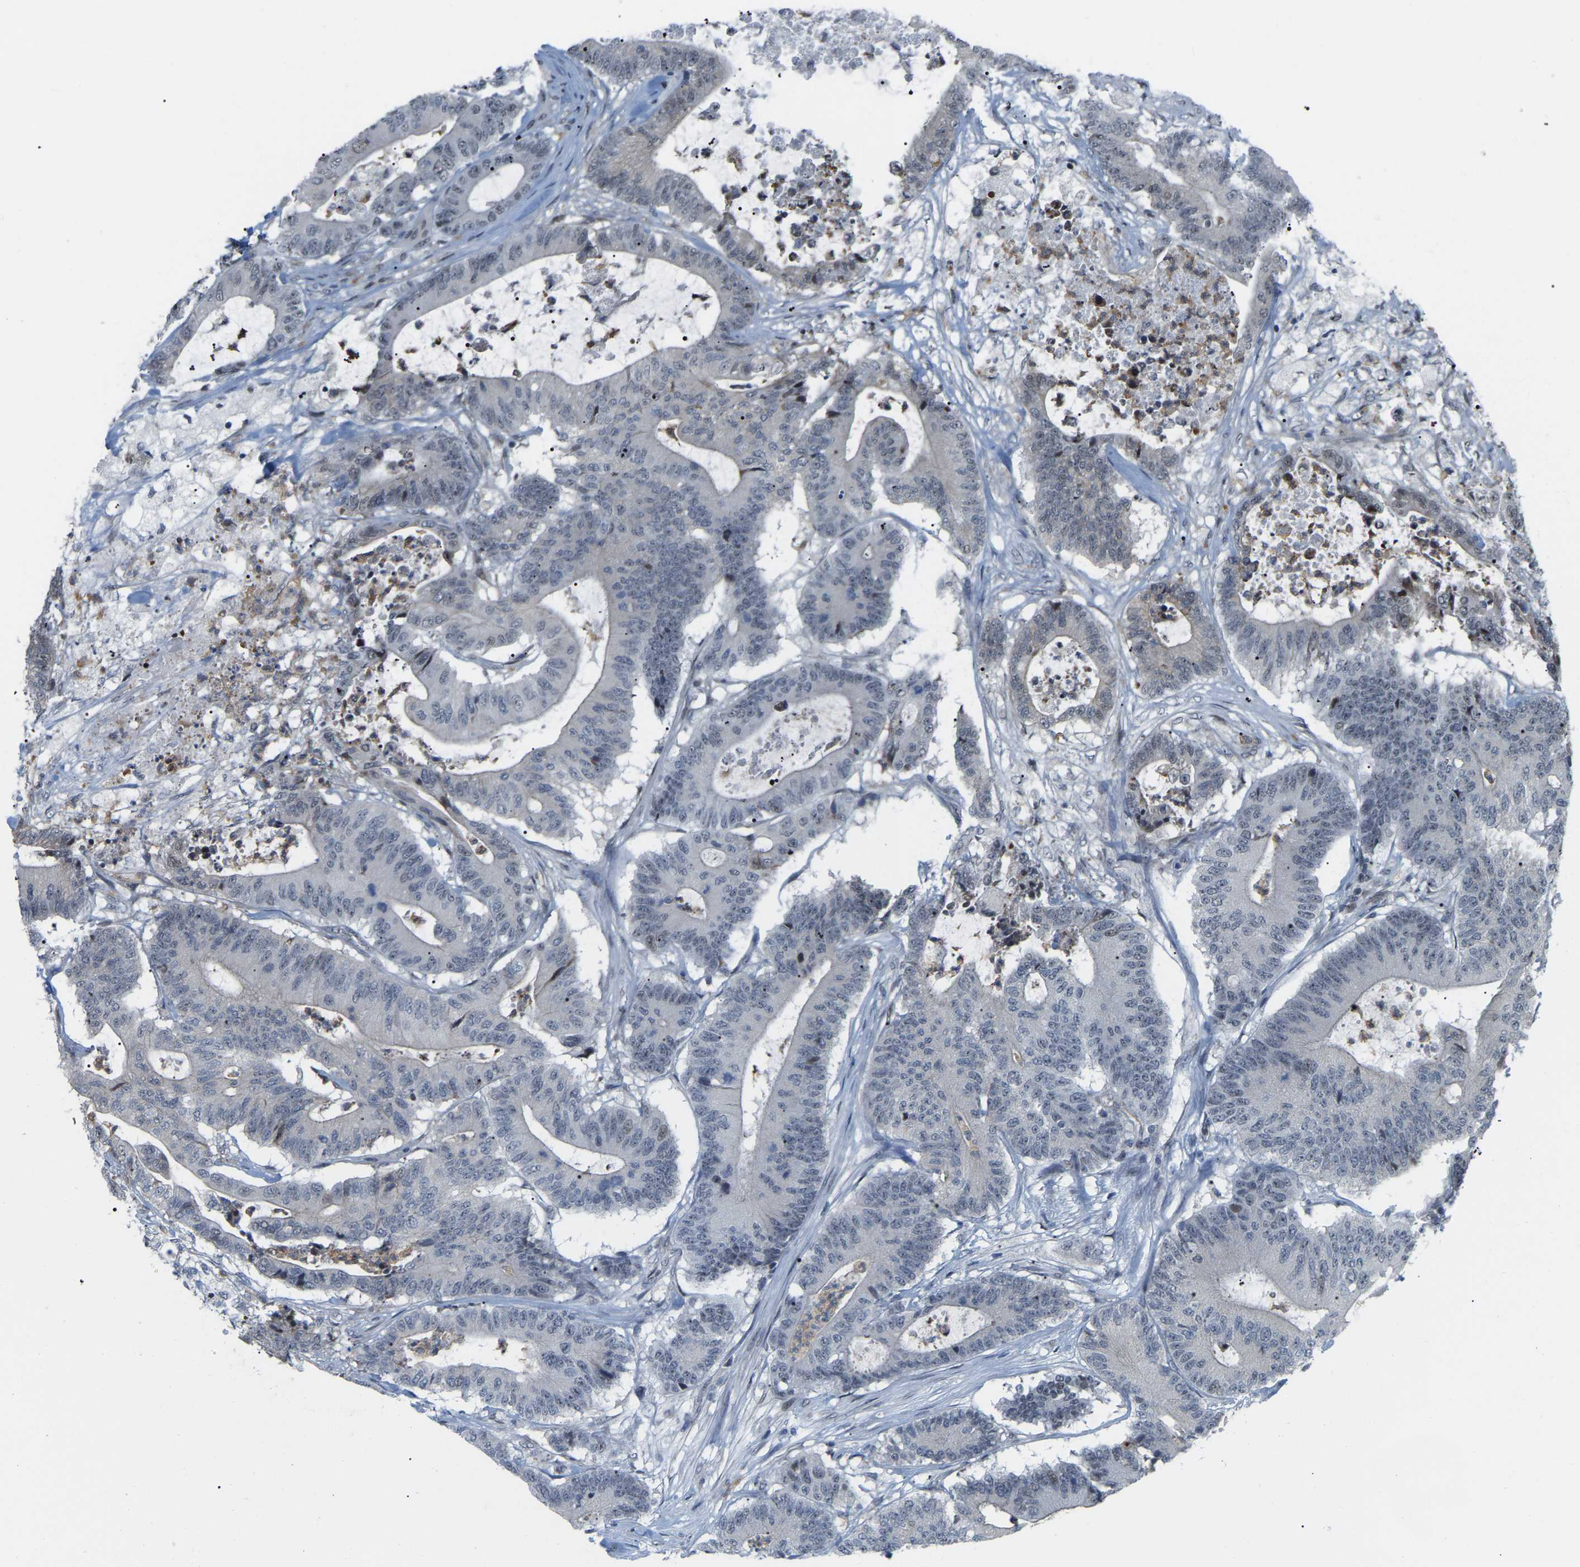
{"staining": {"intensity": "negative", "quantity": "none", "location": "none"}, "tissue": "colorectal cancer", "cell_type": "Tumor cells", "image_type": "cancer", "snomed": [{"axis": "morphology", "description": "Adenocarcinoma, NOS"}, {"axis": "topography", "description": "Colon"}], "caption": "DAB (3,3'-diaminobenzidine) immunohistochemical staining of human adenocarcinoma (colorectal) exhibits no significant expression in tumor cells.", "gene": "CROT", "patient": {"sex": "female", "age": 84}}